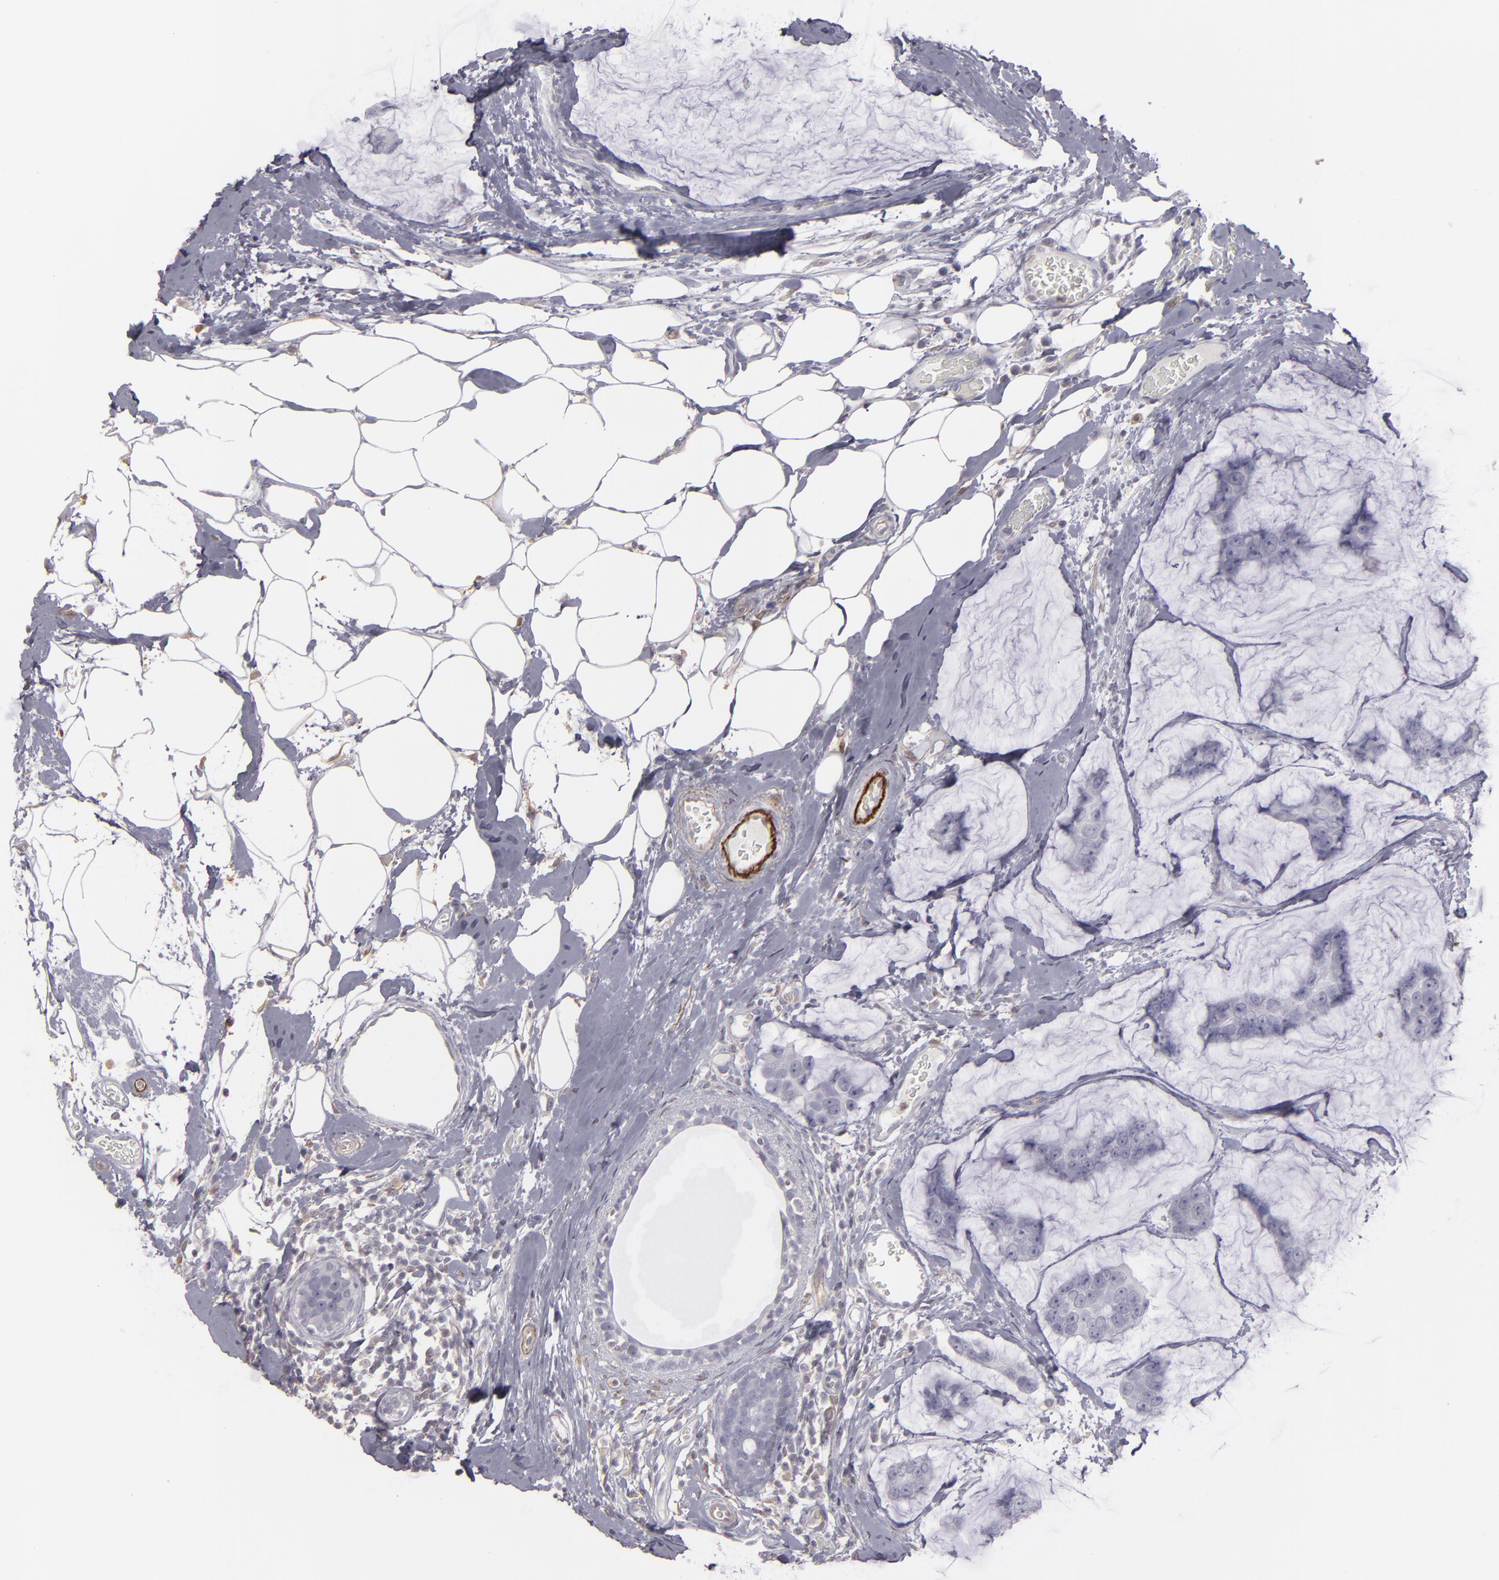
{"staining": {"intensity": "negative", "quantity": "none", "location": "none"}, "tissue": "breast cancer", "cell_type": "Tumor cells", "image_type": "cancer", "snomed": [{"axis": "morphology", "description": "Duct carcinoma"}, {"axis": "topography", "description": "Breast"}], "caption": "Immunohistochemical staining of breast cancer displays no significant staining in tumor cells.", "gene": "SEMA3G", "patient": {"sex": "female", "age": 61}}